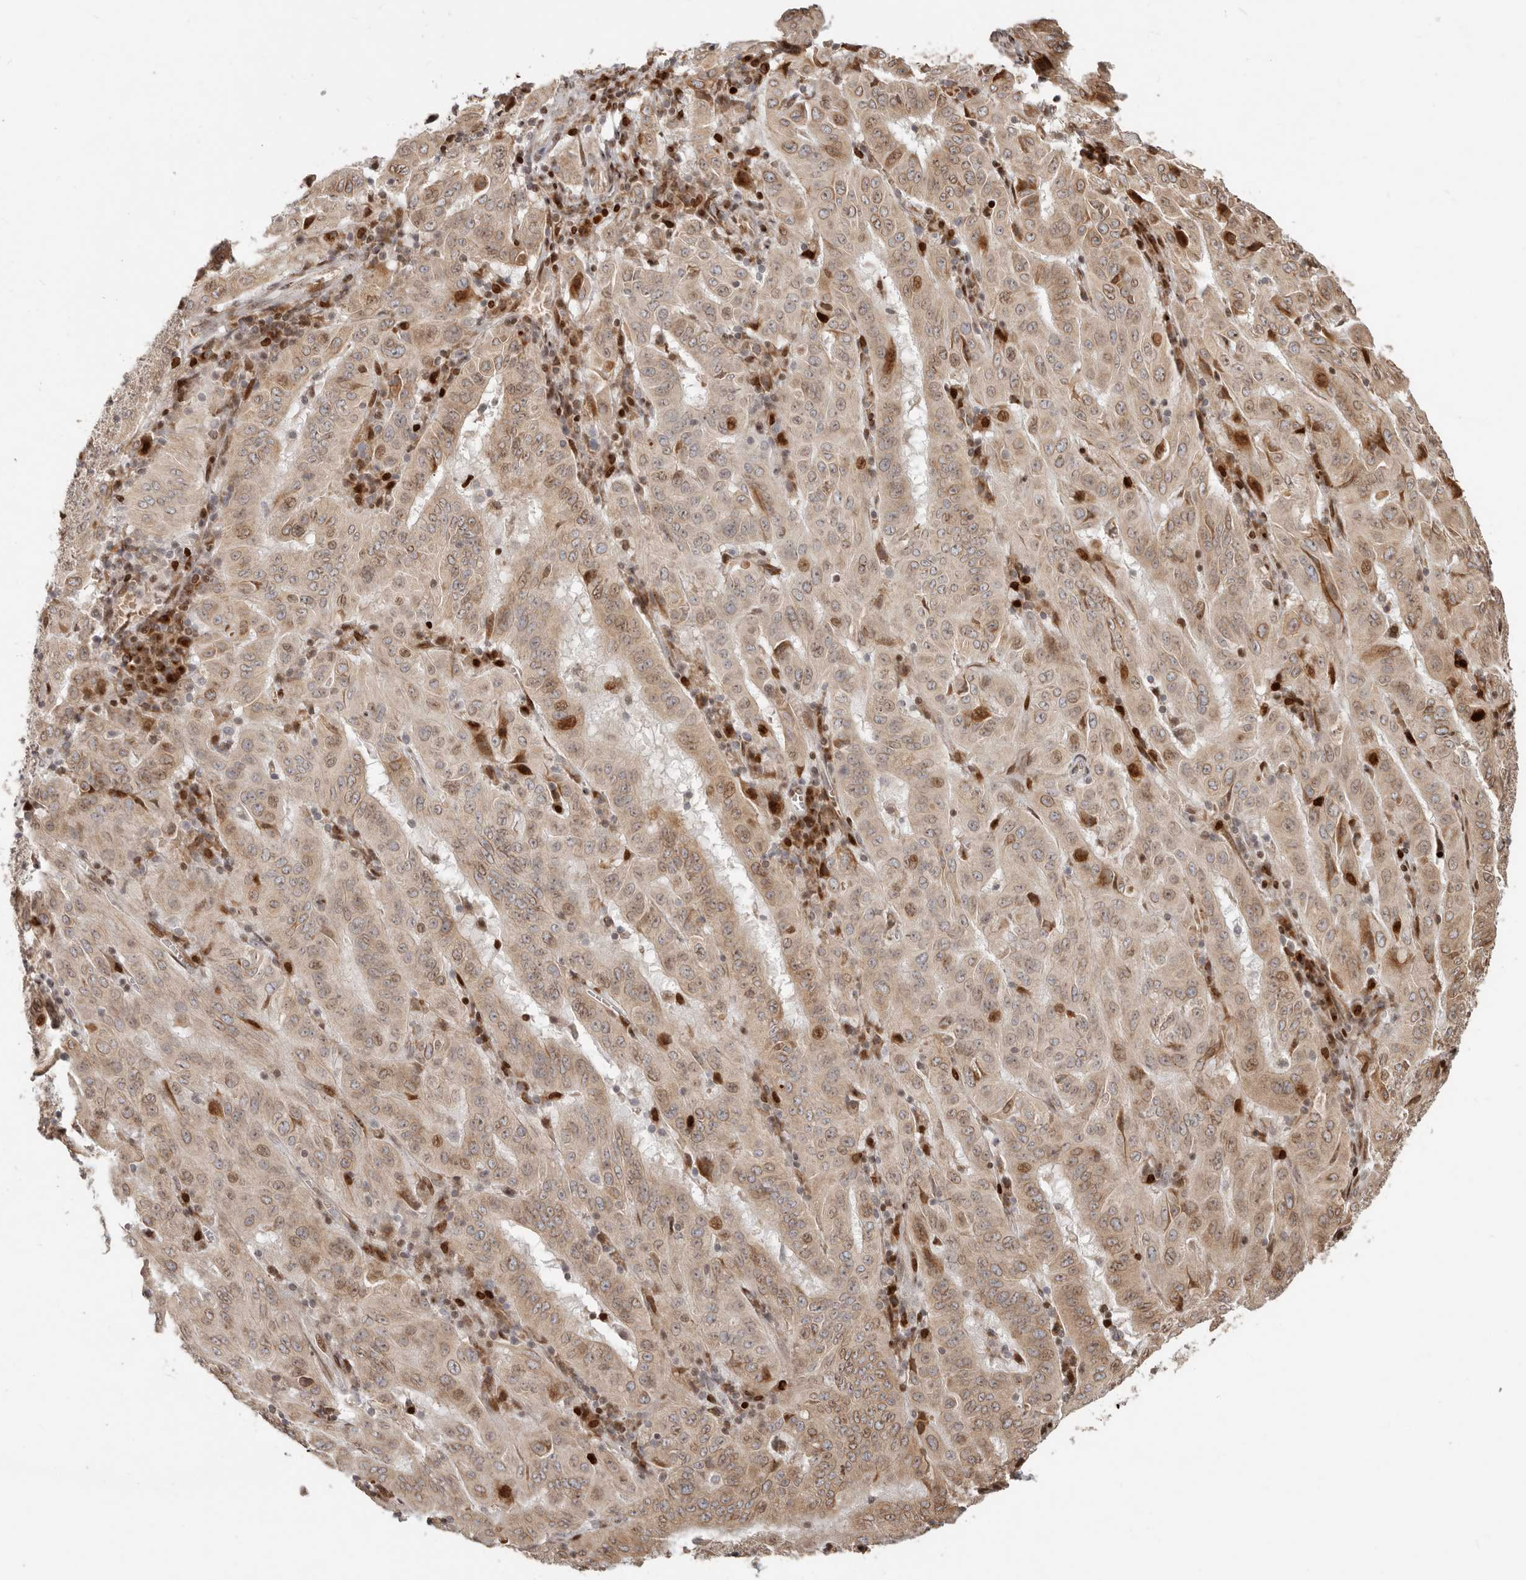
{"staining": {"intensity": "weak", "quantity": "25%-75%", "location": "cytoplasmic/membranous,nuclear"}, "tissue": "pancreatic cancer", "cell_type": "Tumor cells", "image_type": "cancer", "snomed": [{"axis": "morphology", "description": "Adenocarcinoma, NOS"}, {"axis": "topography", "description": "Pancreas"}], "caption": "Immunohistochemistry of human pancreatic adenocarcinoma displays low levels of weak cytoplasmic/membranous and nuclear positivity in about 25%-75% of tumor cells.", "gene": "TRIM4", "patient": {"sex": "male", "age": 63}}